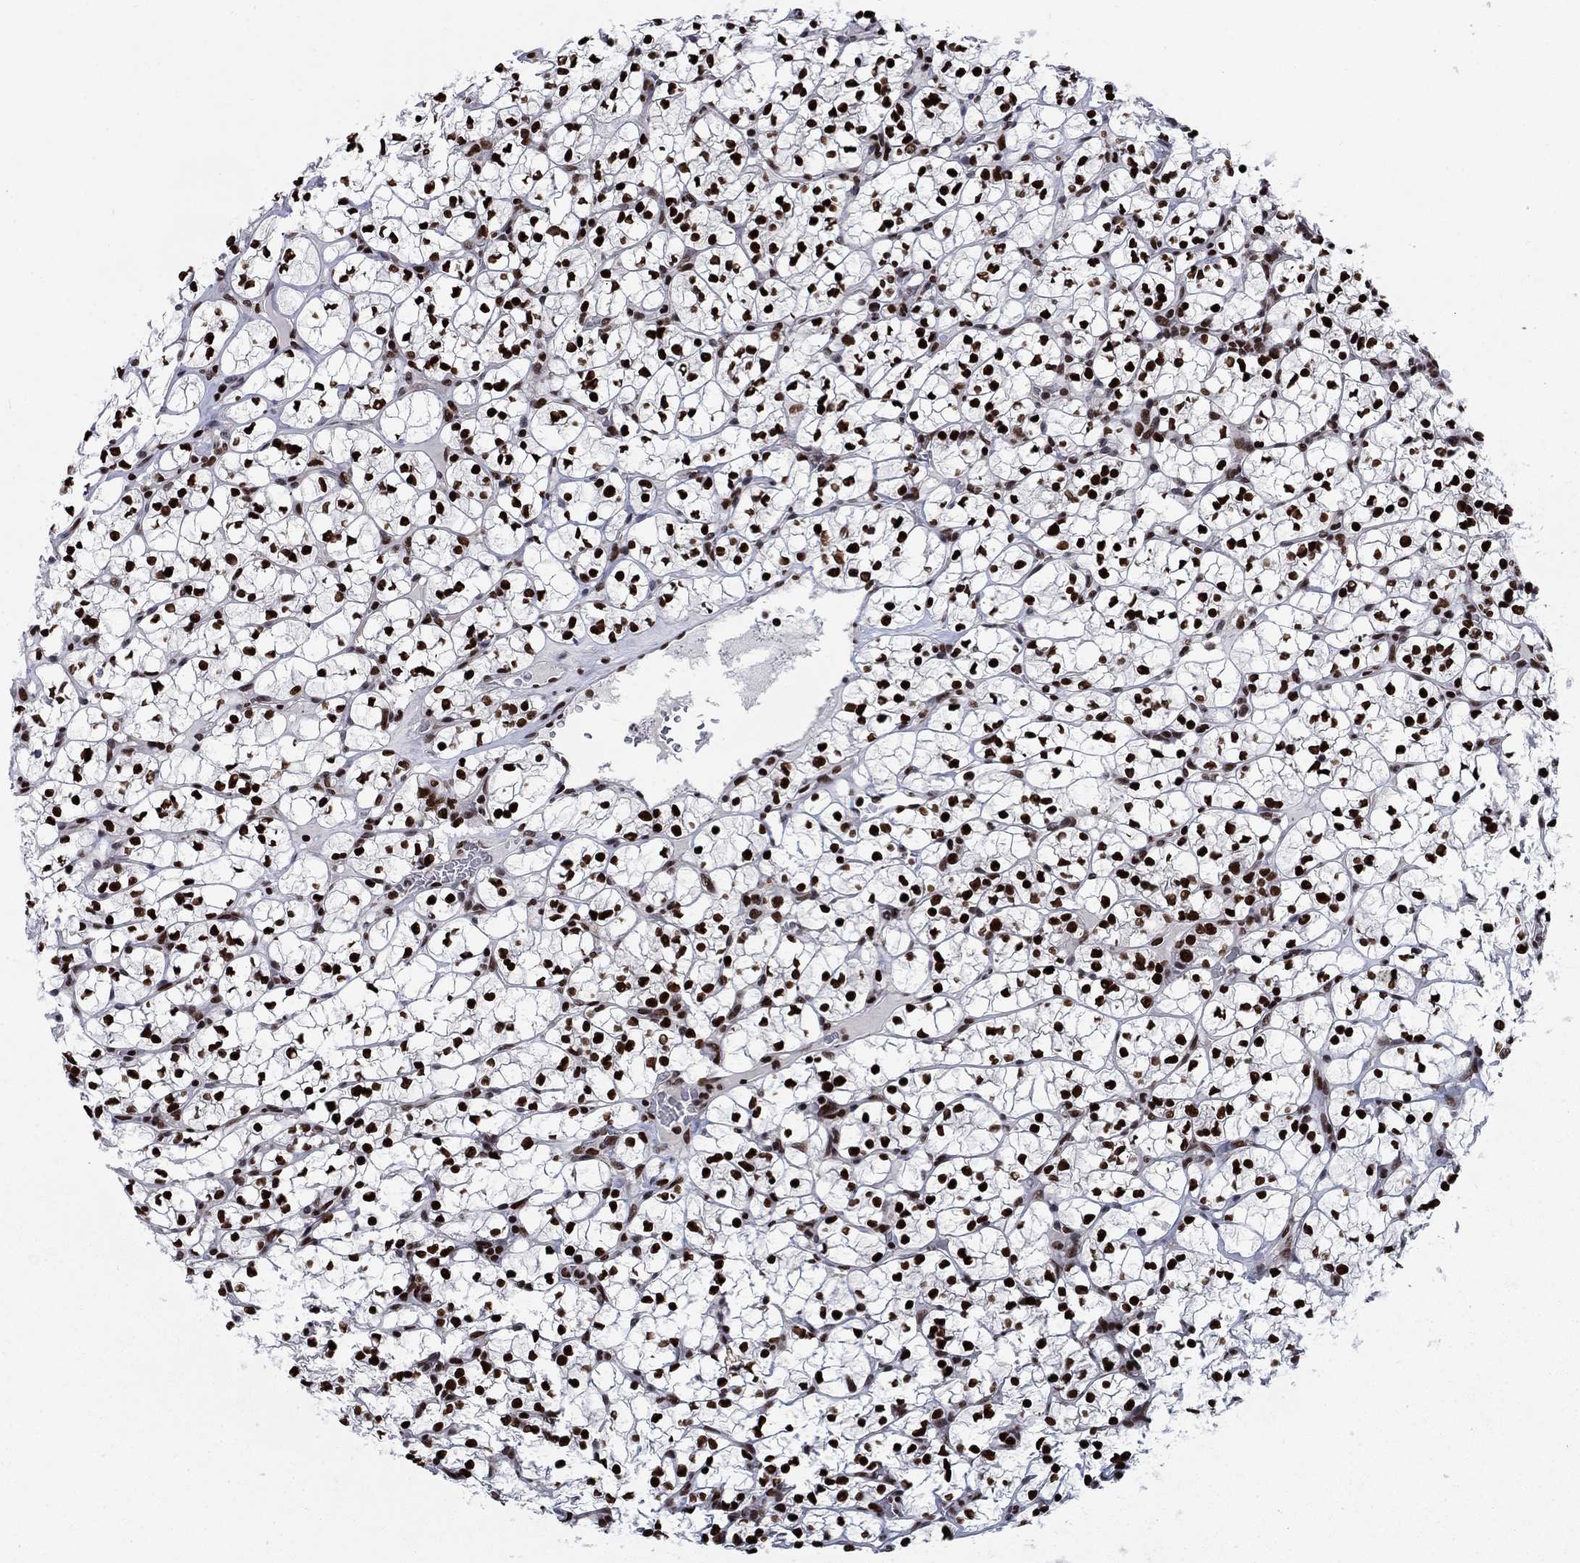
{"staining": {"intensity": "strong", "quantity": ">75%", "location": "nuclear"}, "tissue": "renal cancer", "cell_type": "Tumor cells", "image_type": "cancer", "snomed": [{"axis": "morphology", "description": "Adenocarcinoma, NOS"}, {"axis": "topography", "description": "Kidney"}], "caption": "Renal adenocarcinoma stained with DAB (3,3'-diaminobenzidine) IHC displays high levels of strong nuclear positivity in about >75% of tumor cells. (Brightfield microscopy of DAB IHC at high magnification).", "gene": "RPRD1B", "patient": {"sex": "female", "age": 89}}